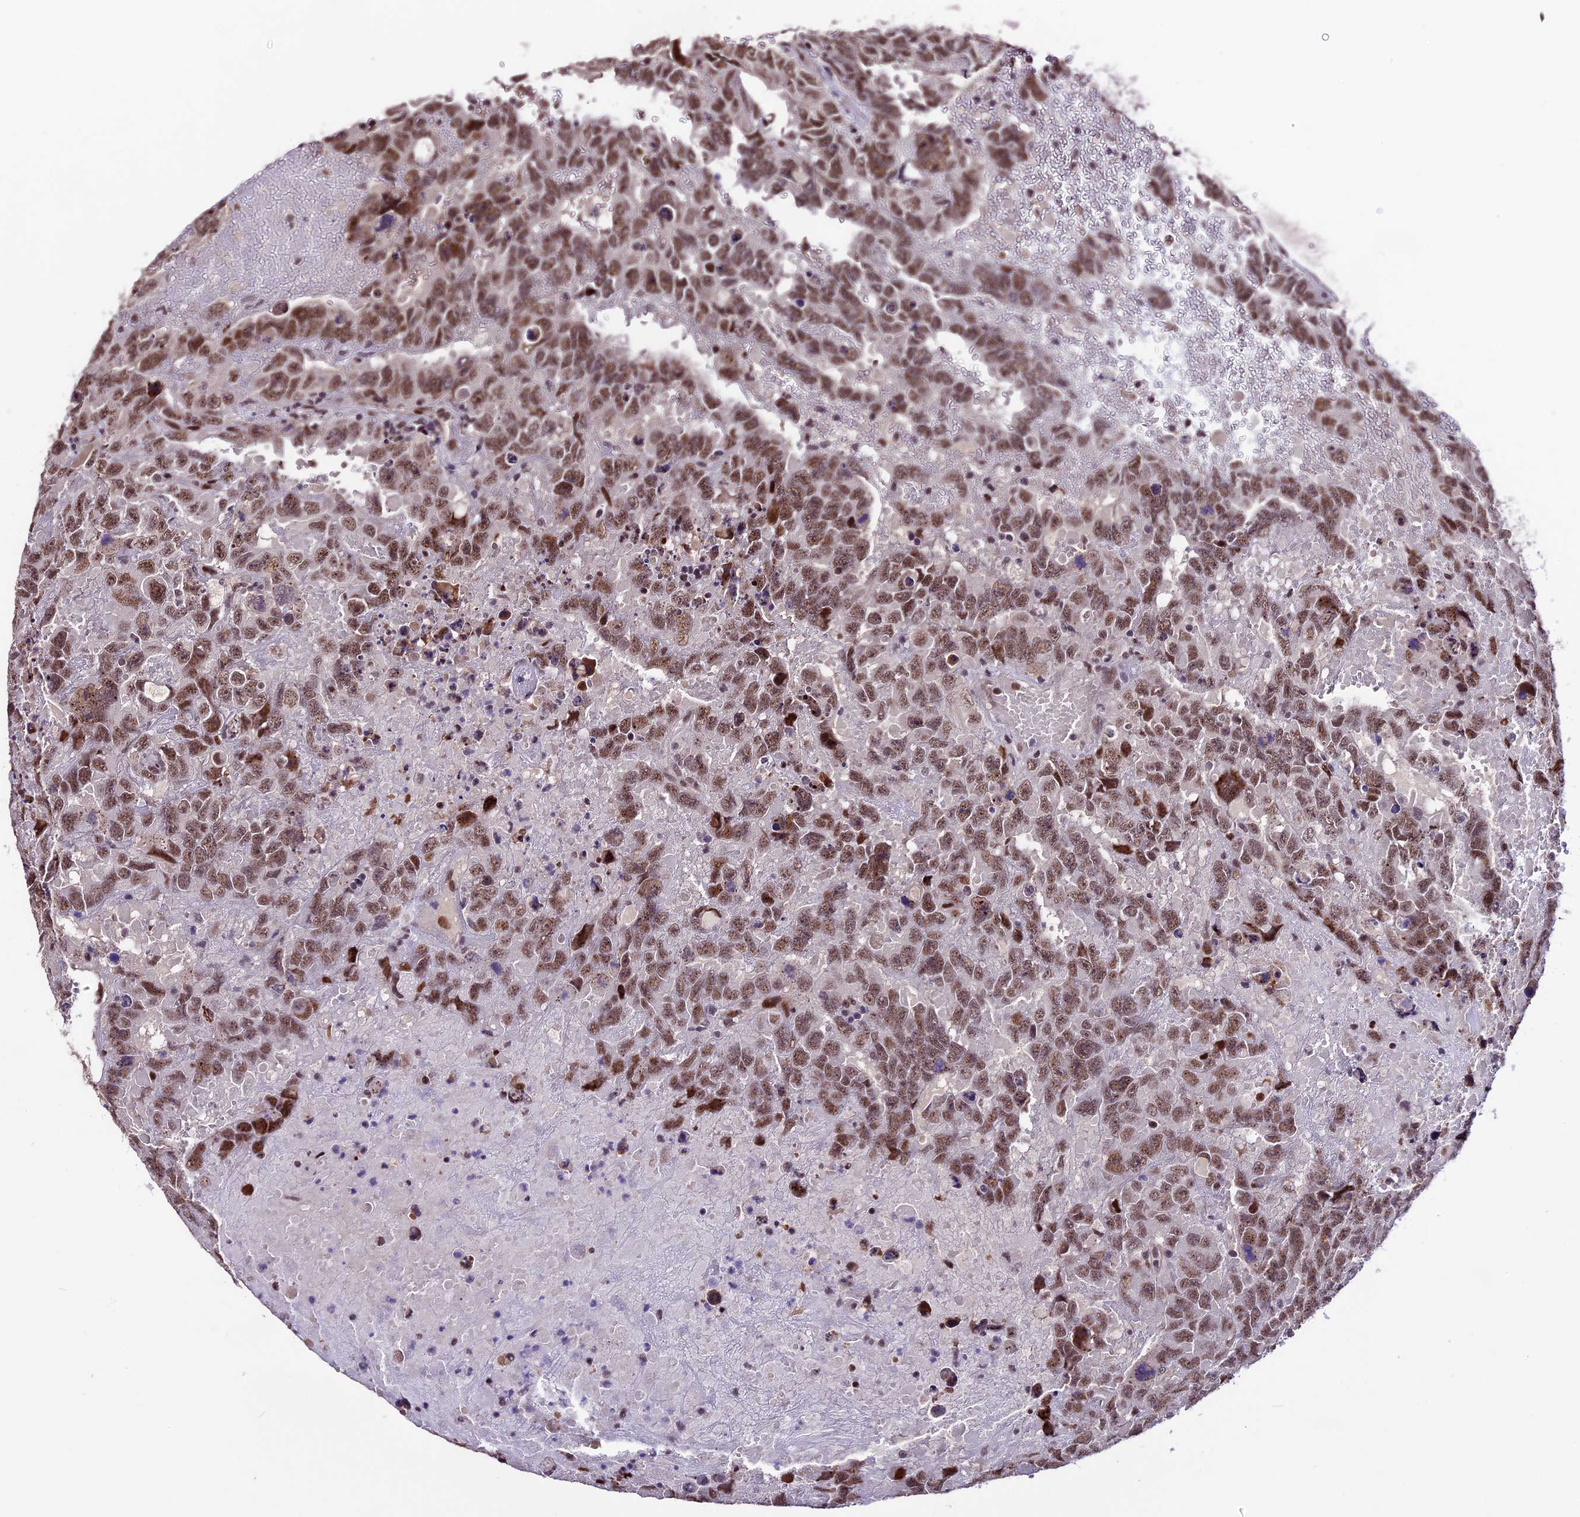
{"staining": {"intensity": "moderate", "quantity": ">75%", "location": "nuclear"}, "tissue": "testis cancer", "cell_type": "Tumor cells", "image_type": "cancer", "snomed": [{"axis": "morphology", "description": "Carcinoma, Embryonal, NOS"}, {"axis": "topography", "description": "Testis"}], "caption": "A histopathology image showing moderate nuclear positivity in about >75% of tumor cells in testis cancer, as visualized by brown immunohistochemical staining.", "gene": "TCP11L2", "patient": {"sex": "male", "age": 45}}